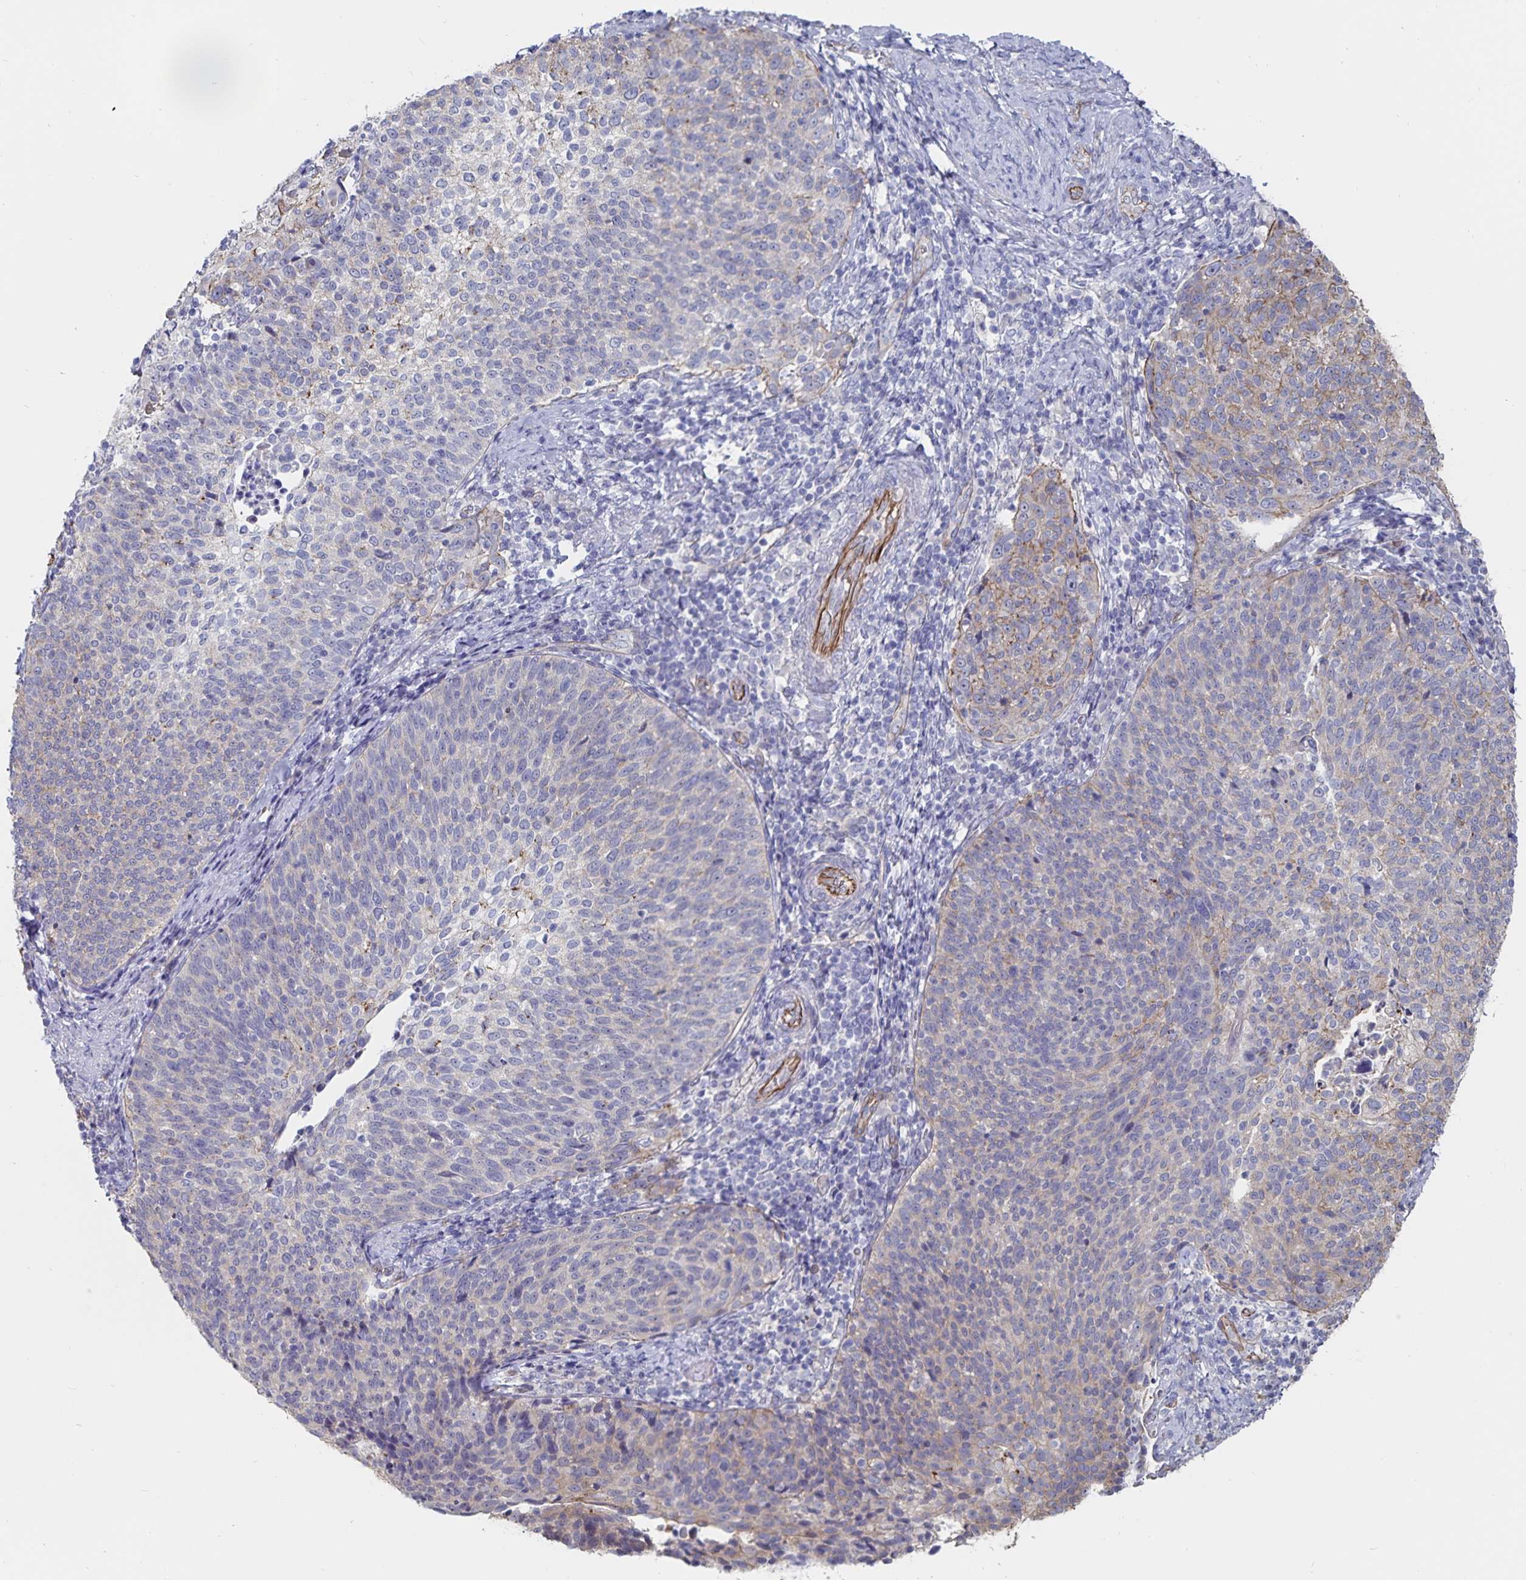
{"staining": {"intensity": "weak", "quantity": "25%-75%", "location": "cytoplasmic/membranous"}, "tissue": "cervical cancer", "cell_type": "Tumor cells", "image_type": "cancer", "snomed": [{"axis": "morphology", "description": "Squamous cell carcinoma, NOS"}, {"axis": "topography", "description": "Cervix"}], "caption": "Immunohistochemical staining of human cervical squamous cell carcinoma shows low levels of weak cytoplasmic/membranous protein expression in about 25%-75% of tumor cells.", "gene": "SSTR1", "patient": {"sex": "female", "age": 61}}